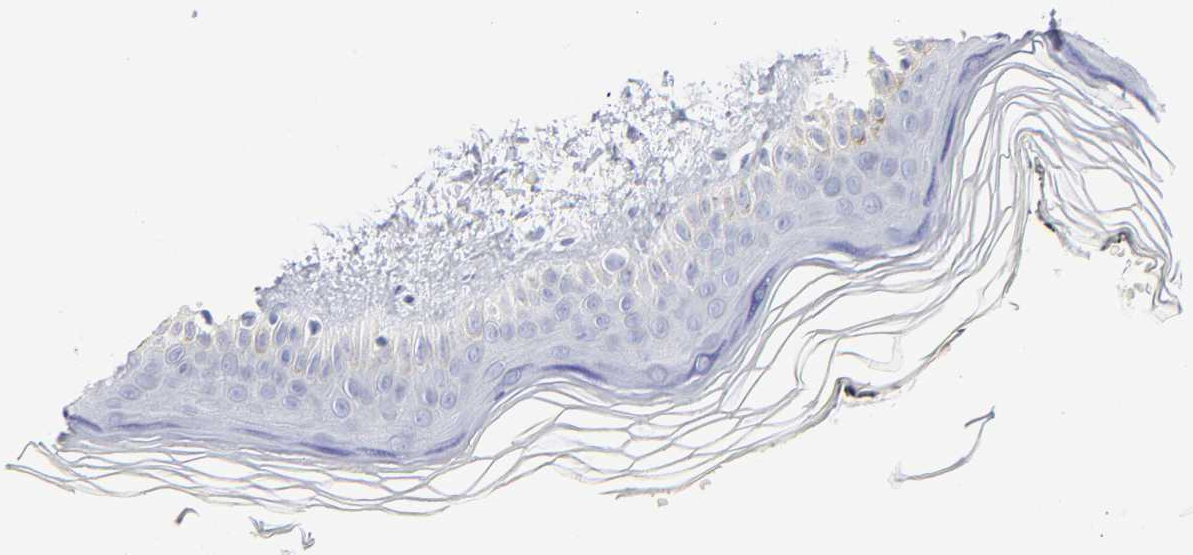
{"staining": {"intensity": "negative", "quantity": "none", "location": "none"}, "tissue": "skin", "cell_type": "Fibroblasts", "image_type": "normal", "snomed": [{"axis": "morphology", "description": "Normal tissue, NOS"}, {"axis": "topography", "description": "Skin"}], "caption": "Immunohistochemistry (IHC) photomicrograph of benign skin: human skin stained with DAB shows no significant protein positivity in fibroblasts. The staining is performed using DAB (3,3'-diaminobenzidine) brown chromogen with nuclei counter-stained in using hematoxylin.", "gene": "AGTR1", "patient": {"sex": "female", "age": 19}}